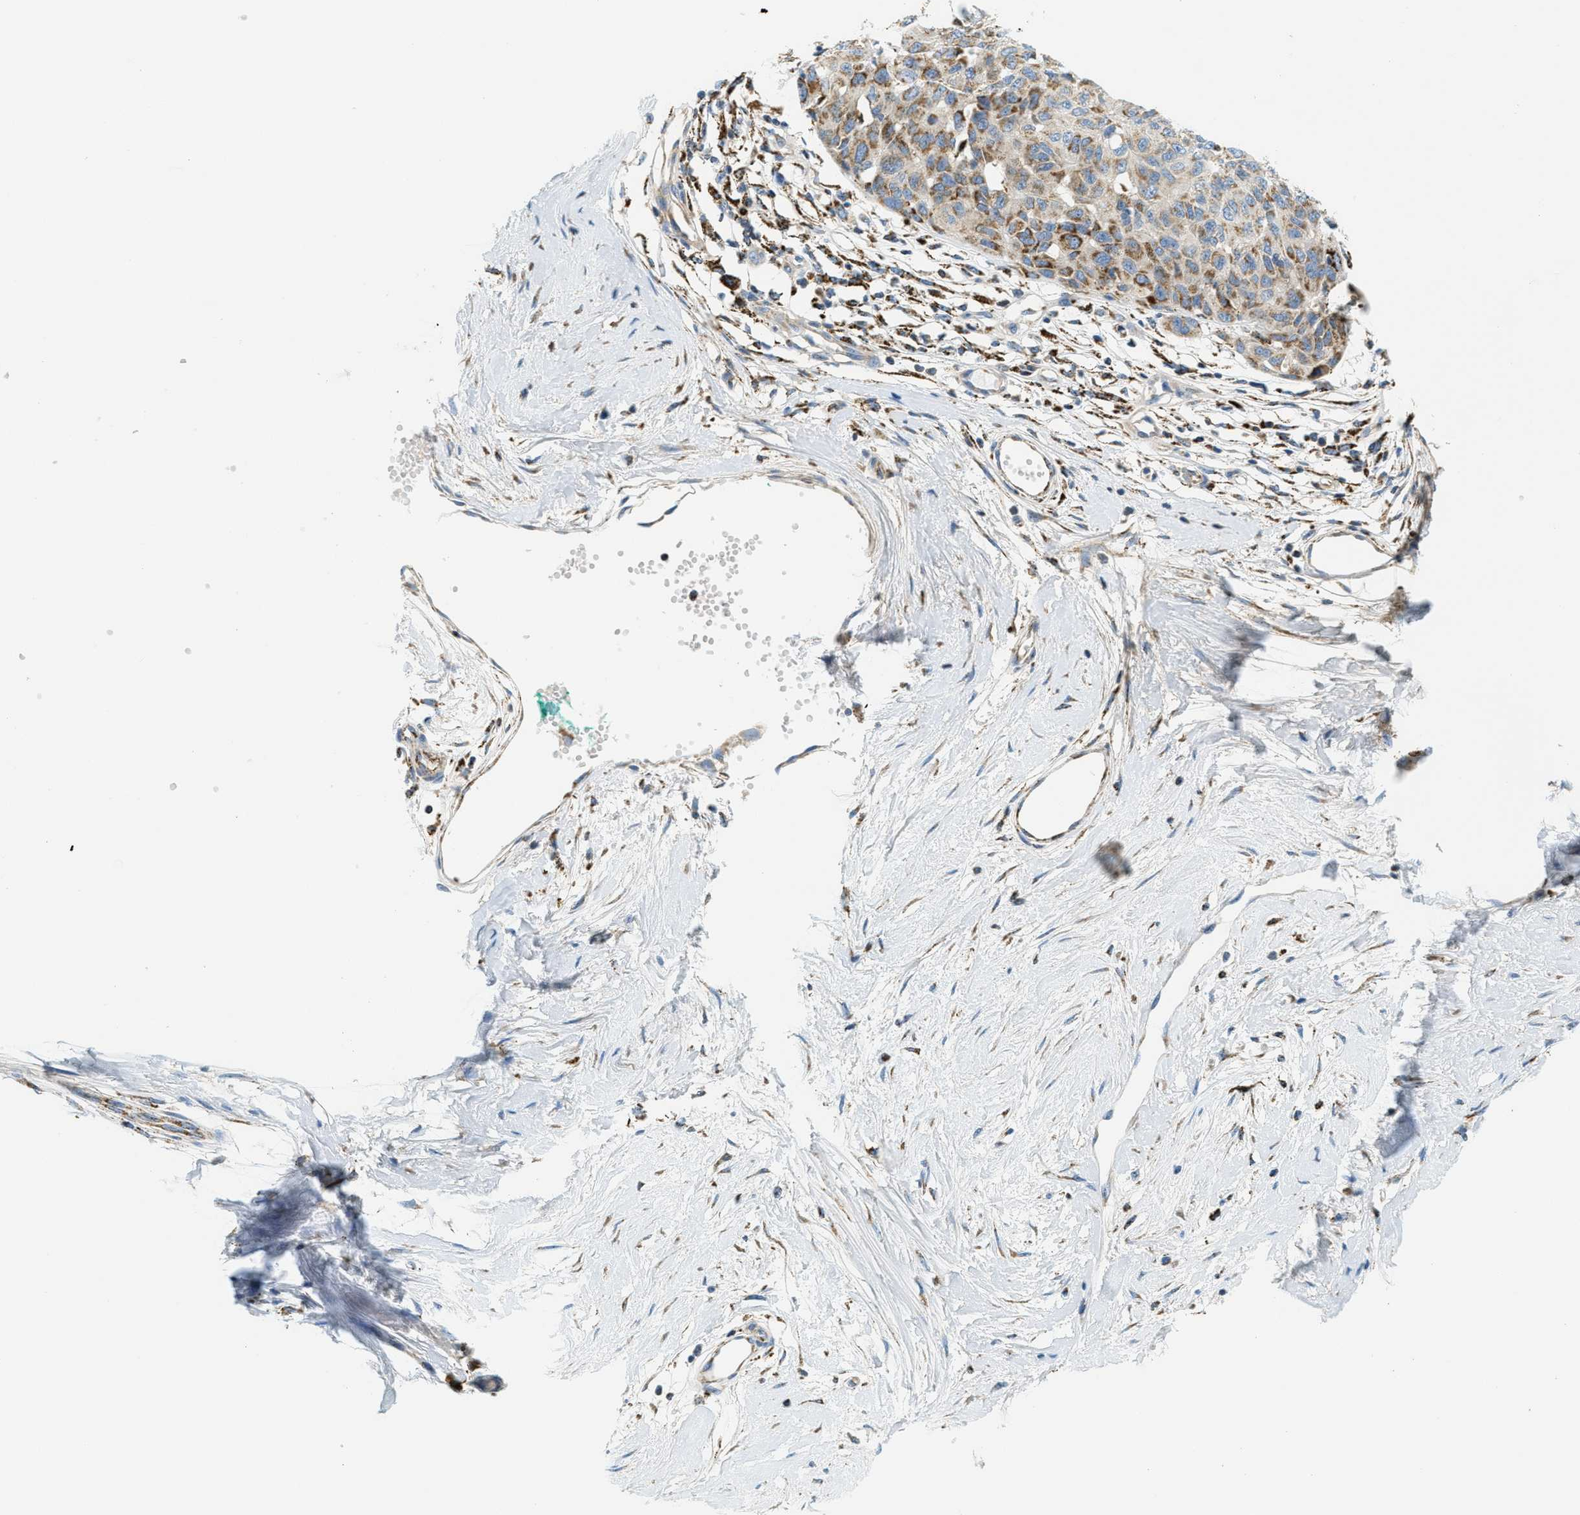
{"staining": {"intensity": "moderate", "quantity": ">75%", "location": "cytoplasmic/membranous"}, "tissue": "melanoma", "cell_type": "Tumor cells", "image_type": "cancer", "snomed": [{"axis": "morphology", "description": "Normal tissue, NOS"}, {"axis": "morphology", "description": "Malignant melanoma, NOS"}, {"axis": "topography", "description": "Skin"}], "caption": "Malignant melanoma stained with a protein marker exhibits moderate staining in tumor cells.", "gene": "HLCS", "patient": {"sex": "male", "age": 62}}